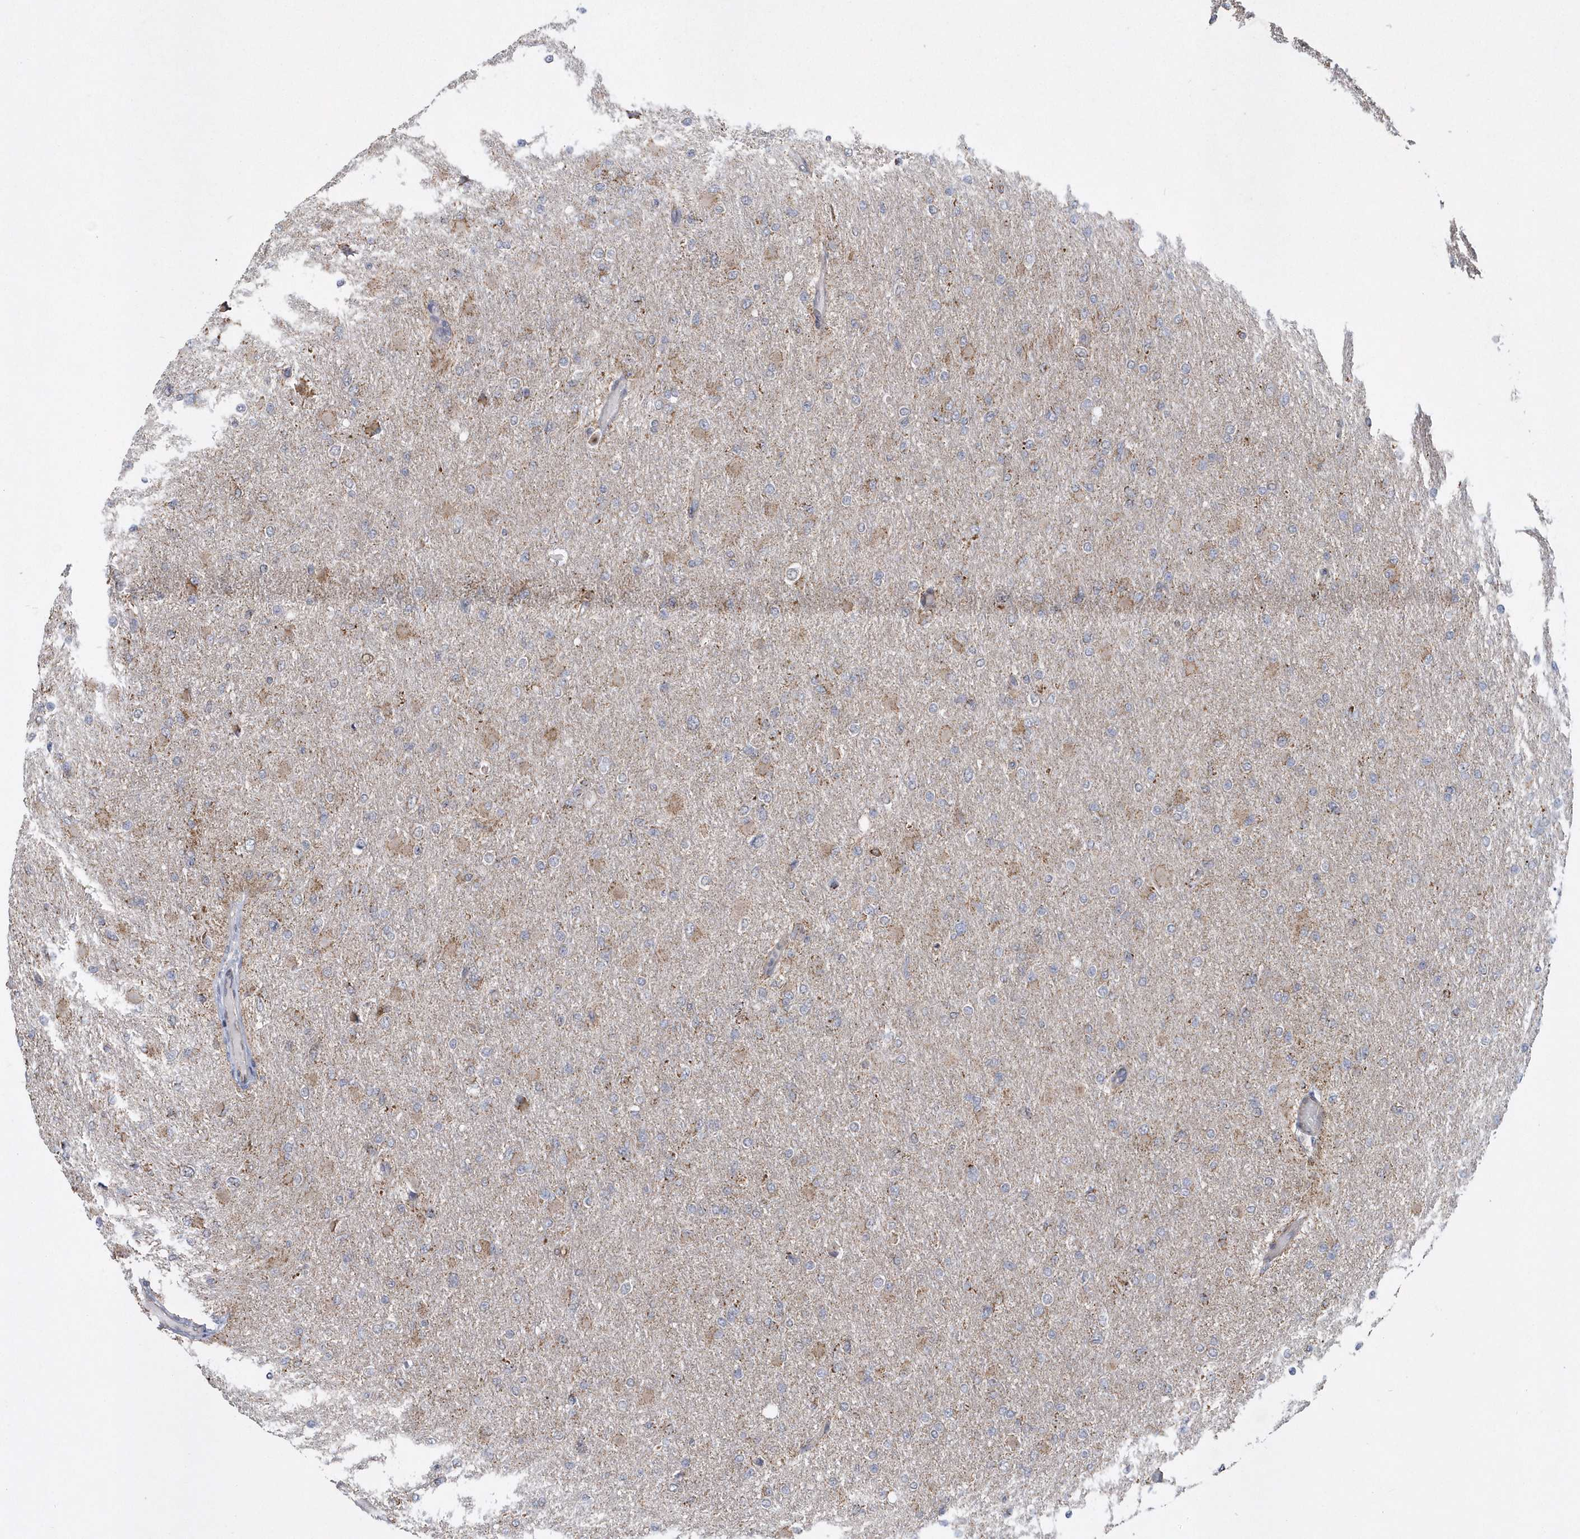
{"staining": {"intensity": "moderate", "quantity": ">75%", "location": "cytoplasmic/membranous"}, "tissue": "glioma", "cell_type": "Tumor cells", "image_type": "cancer", "snomed": [{"axis": "morphology", "description": "Glioma, malignant, High grade"}, {"axis": "topography", "description": "Cerebral cortex"}], "caption": "Human glioma stained with a protein marker demonstrates moderate staining in tumor cells.", "gene": "SLX9", "patient": {"sex": "female", "age": 36}}